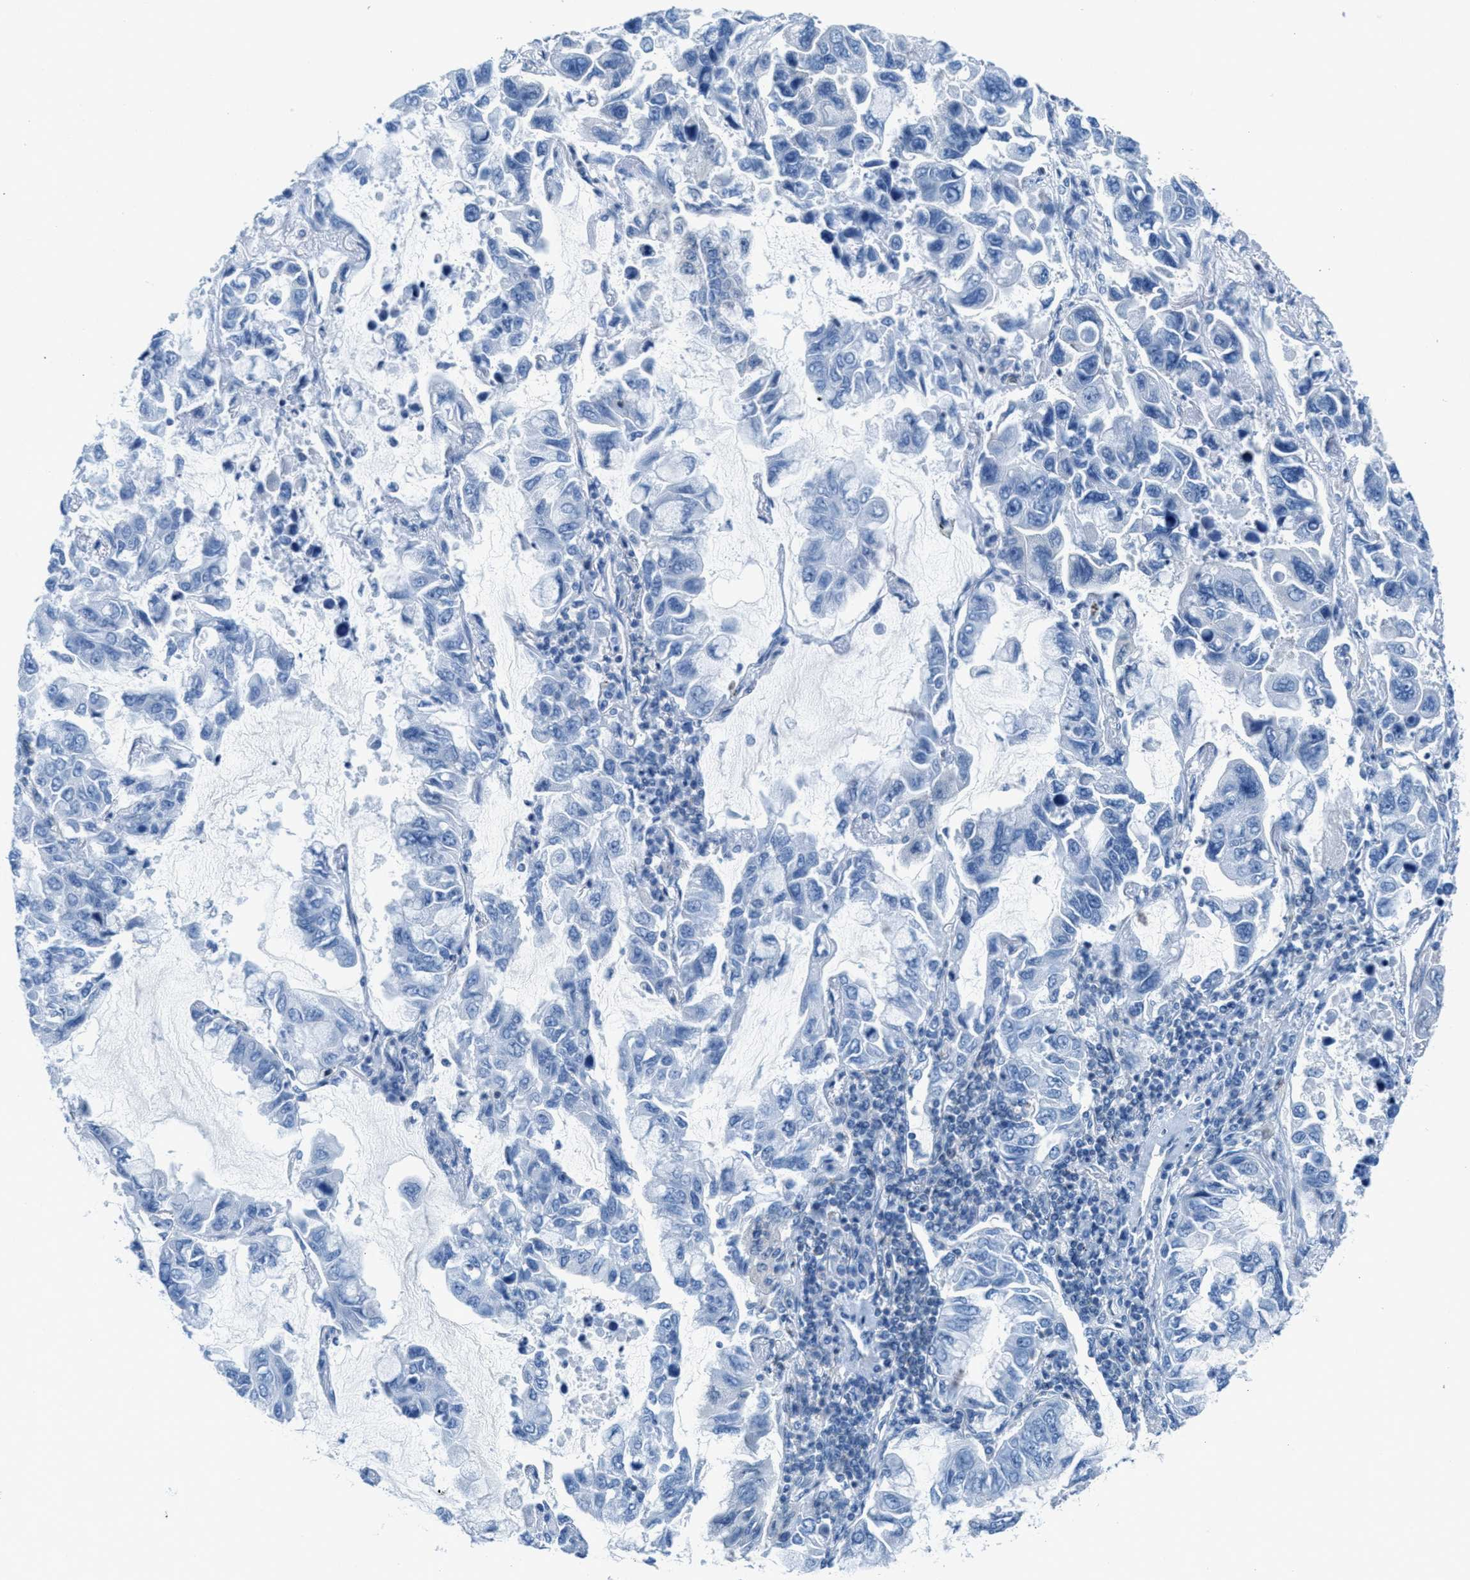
{"staining": {"intensity": "negative", "quantity": "none", "location": "none"}, "tissue": "lung cancer", "cell_type": "Tumor cells", "image_type": "cancer", "snomed": [{"axis": "morphology", "description": "Adenocarcinoma, NOS"}, {"axis": "topography", "description": "Lung"}], "caption": "Tumor cells show no significant expression in lung cancer (adenocarcinoma).", "gene": "MAPRE2", "patient": {"sex": "male", "age": 64}}